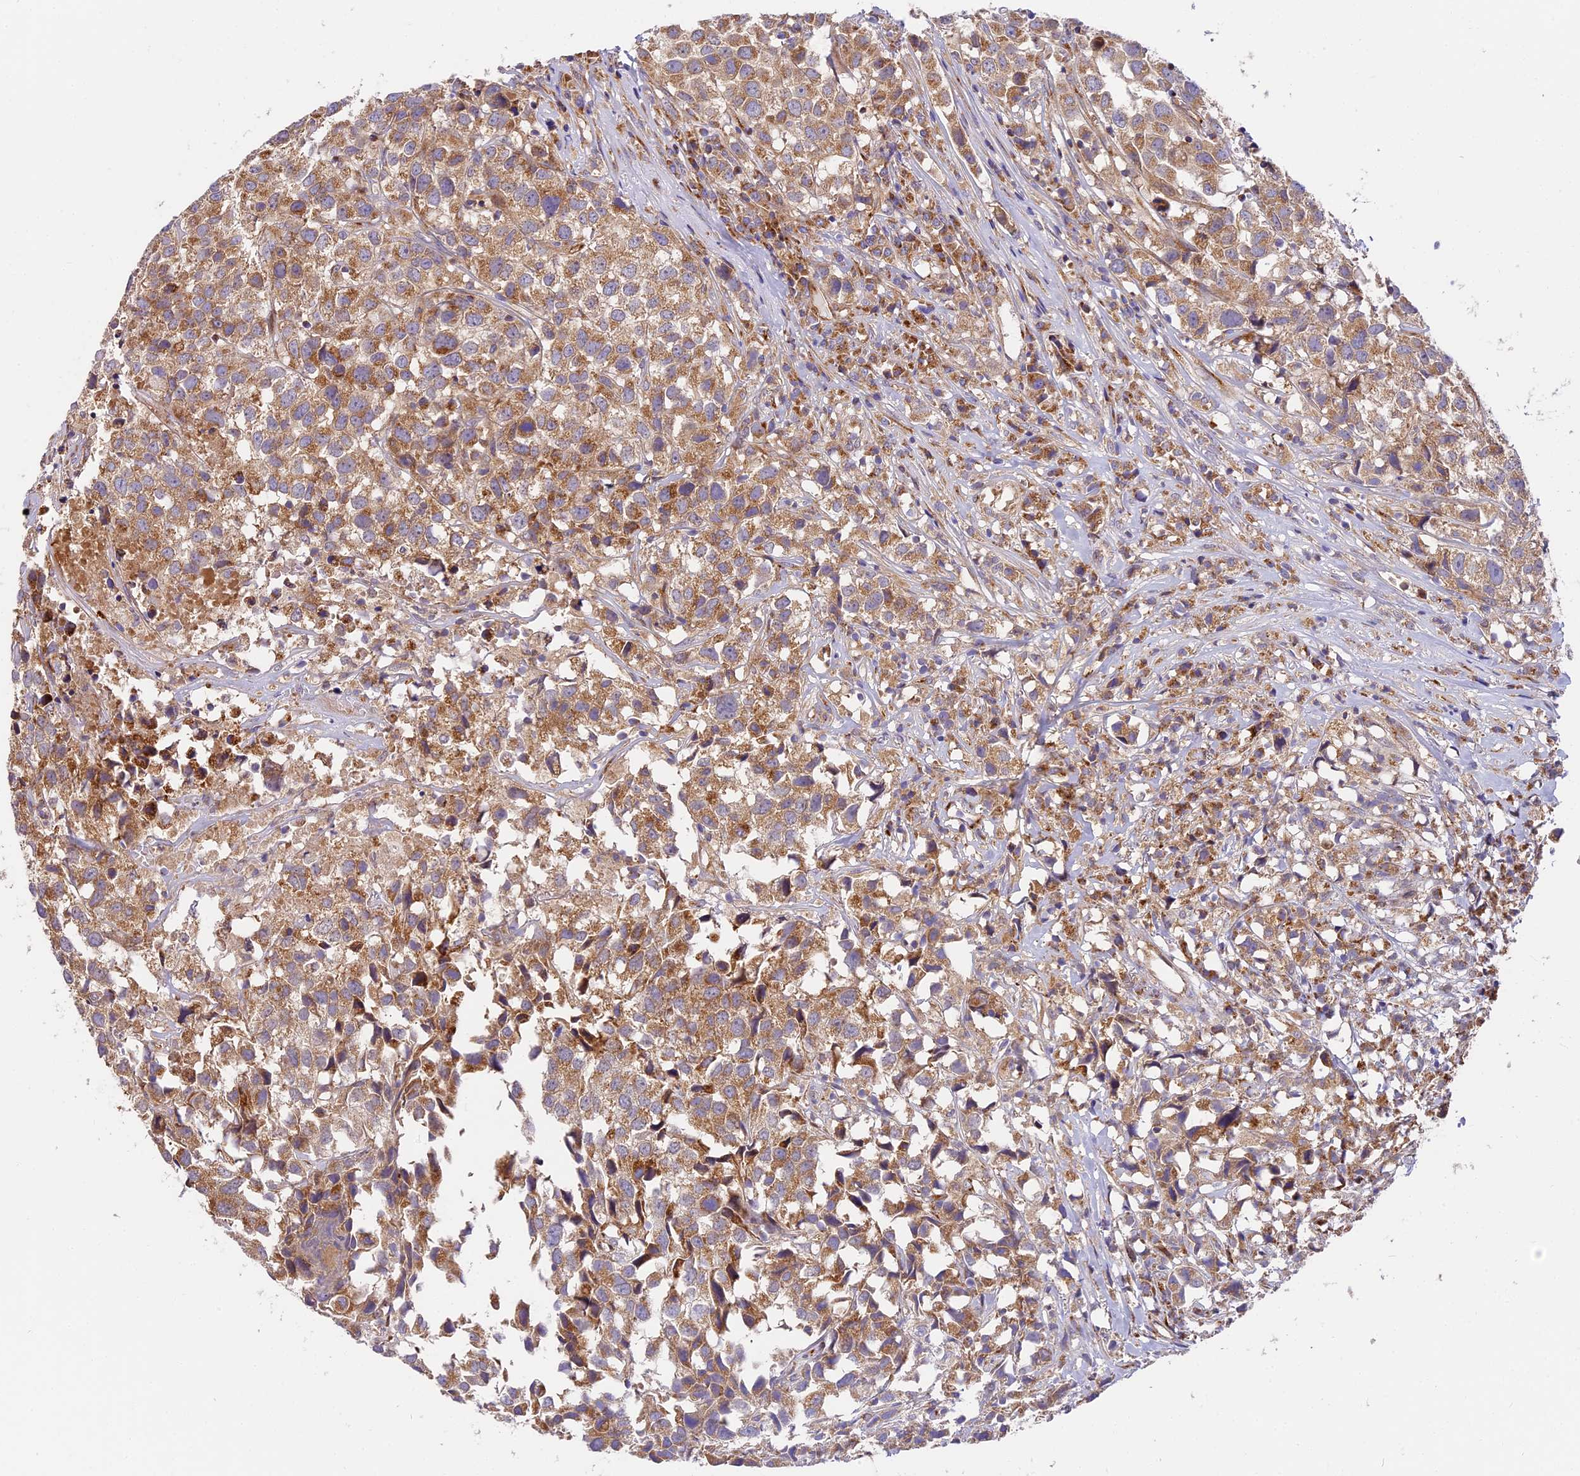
{"staining": {"intensity": "moderate", "quantity": ">75%", "location": "cytoplasmic/membranous"}, "tissue": "urothelial cancer", "cell_type": "Tumor cells", "image_type": "cancer", "snomed": [{"axis": "morphology", "description": "Urothelial carcinoma, High grade"}, {"axis": "topography", "description": "Urinary bladder"}], "caption": "Urothelial carcinoma (high-grade) was stained to show a protein in brown. There is medium levels of moderate cytoplasmic/membranous expression in about >75% of tumor cells.", "gene": "MRAS", "patient": {"sex": "female", "age": 75}}